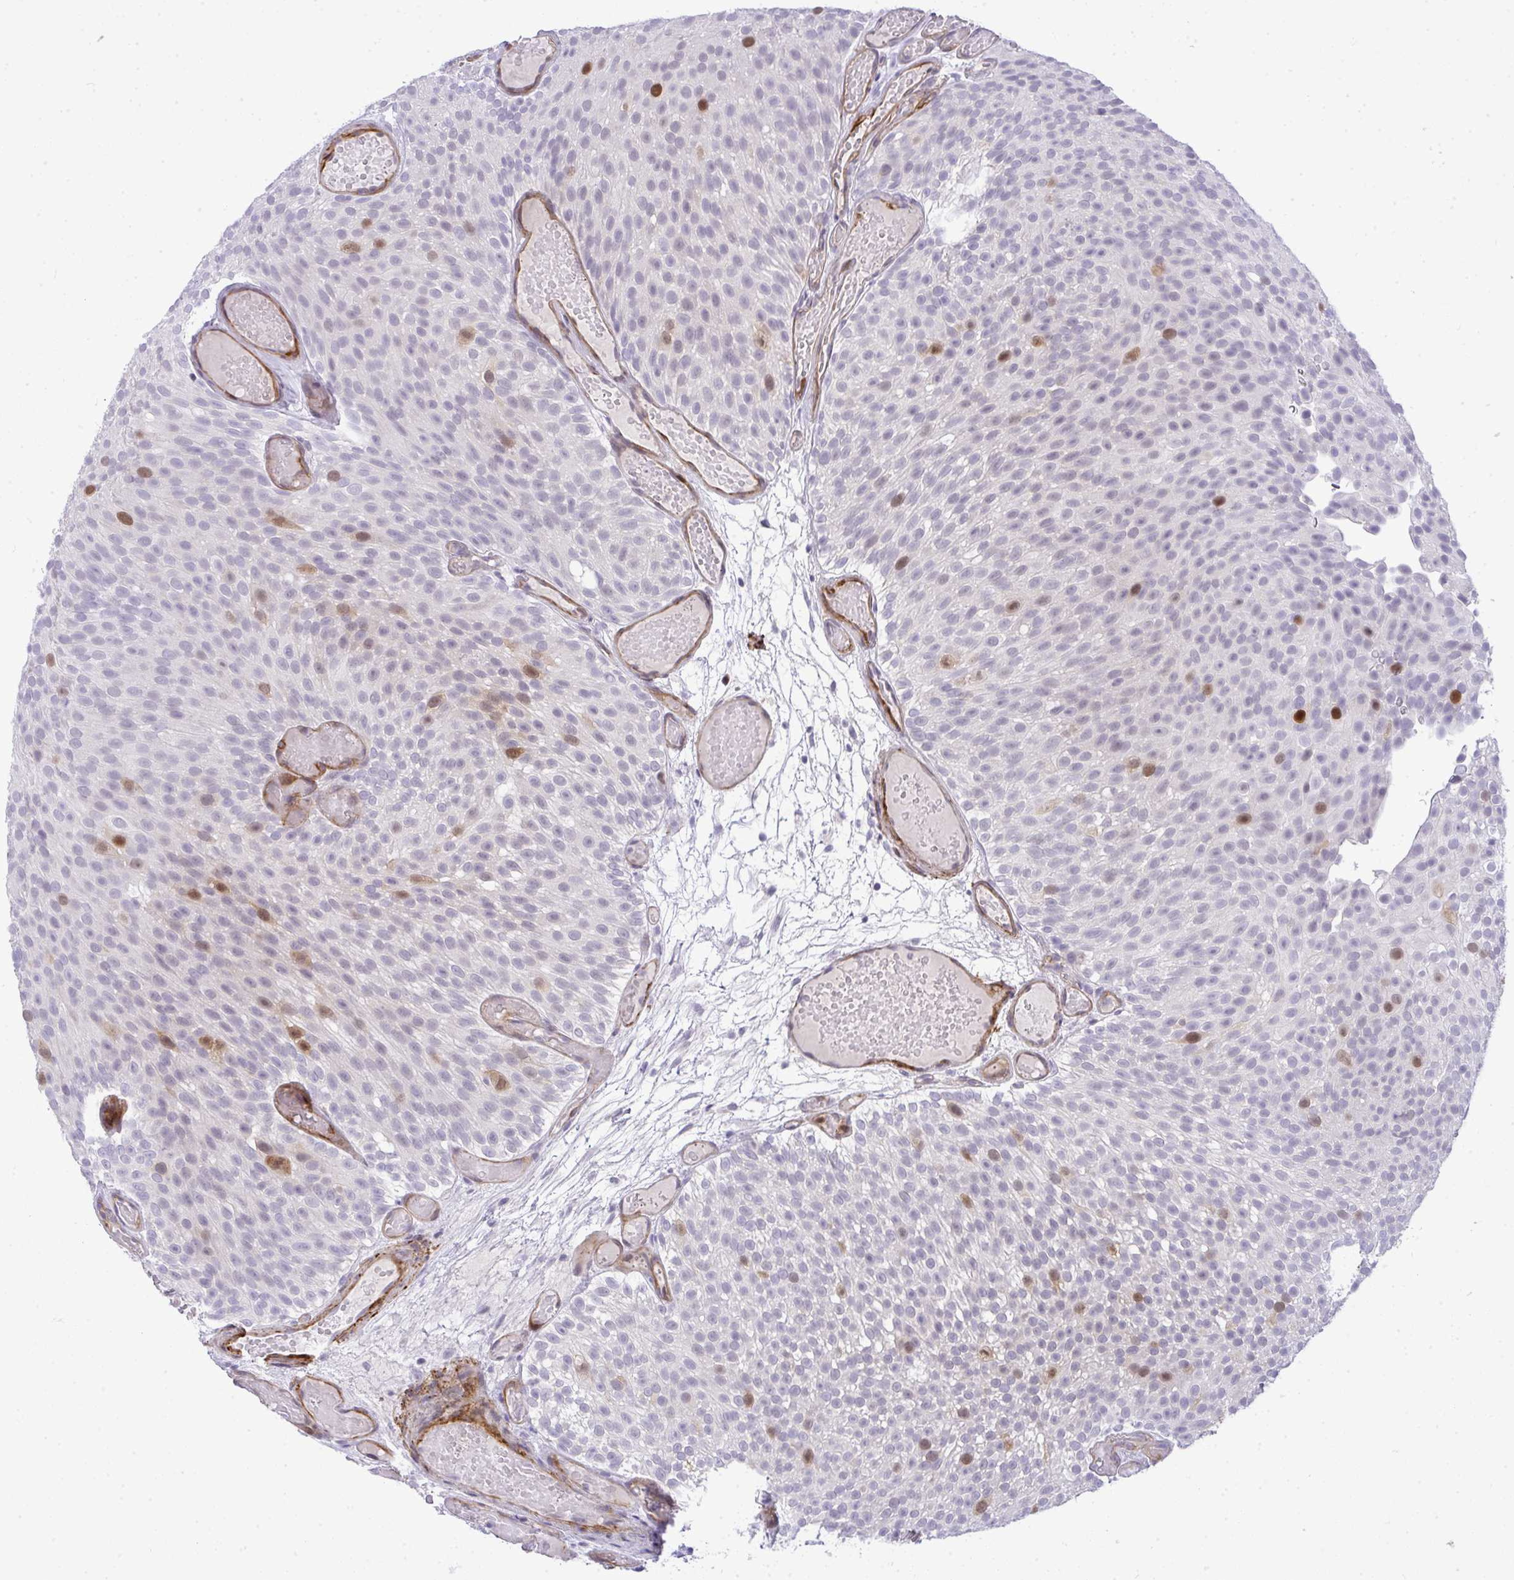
{"staining": {"intensity": "moderate", "quantity": "<25%", "location": "nuclear"}, "tissue": "urothelial cancer", "cell_type": "Tumor cells", "image_type": "cancer", "snomed": [{"axis": "morphology", "description": "Urothelial carcinoma, Low grade"}, {"axis": "topography", "description": "Urinary bladder"}], "caption": "A micrograph of urothelial carcinoma (low-grade) stained for a protein demonstrates moderate nuclear brown staining in tumor cells.", "gene": "UBE2S", "patient": {"sex": "male", "age": 78}}